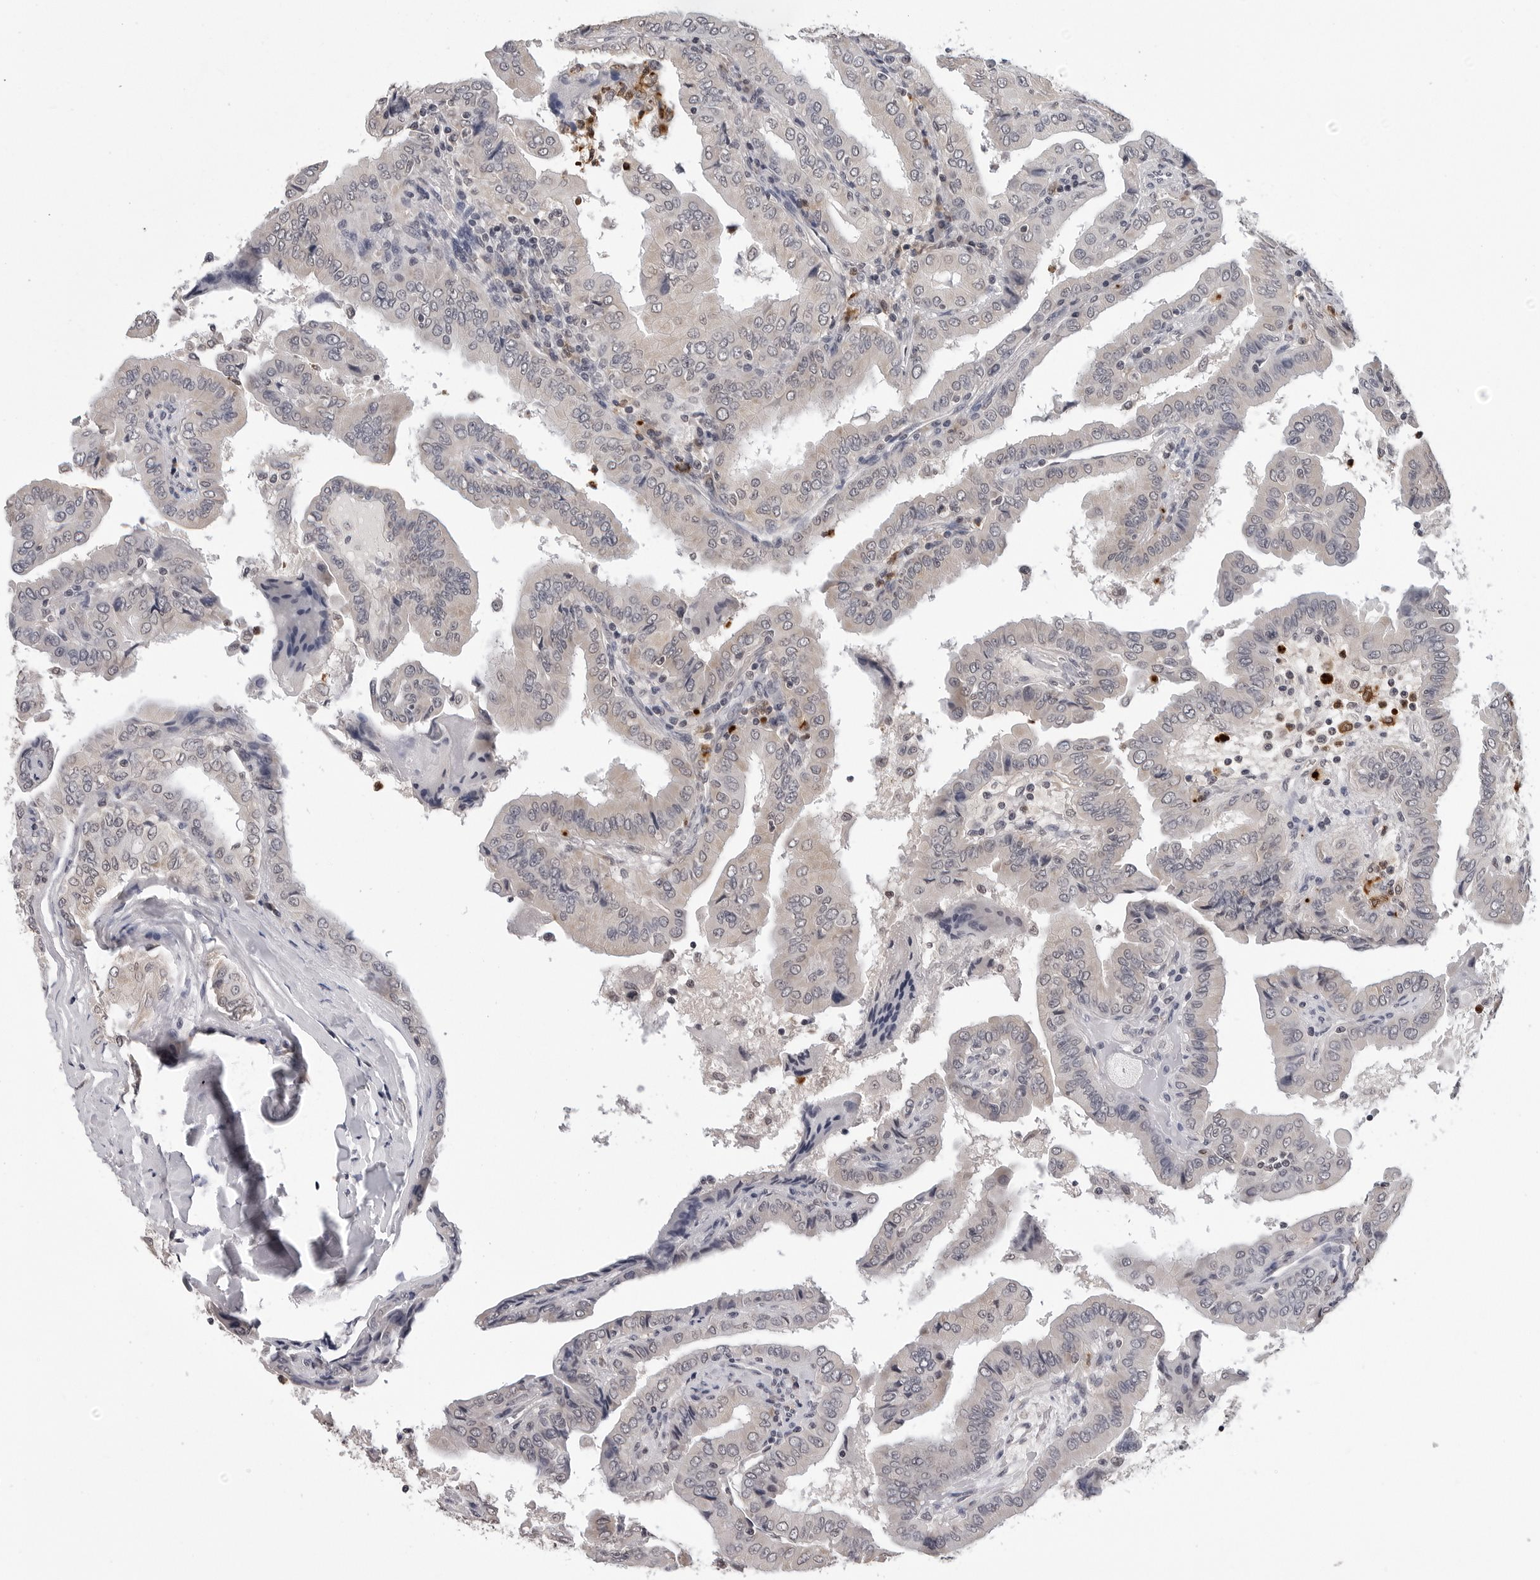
{"staining": {"intensity": "negative", "quantity": "none", "location": "none"}, "tissue": "thyroid cancer", "cell_type": "Tumor cells", "image_type": "cancer", "snomed": [{"axis": "morphology", "description": "Papillary adenocarcinoma, NOS"}, {"axis": "topography", "description": "Thyroid gland"}], "caption": "Tumor cells show no significant expression in thyroid cancer.", "gene": "TRMT13", "patient": {"sex": "male", "age": 33}}